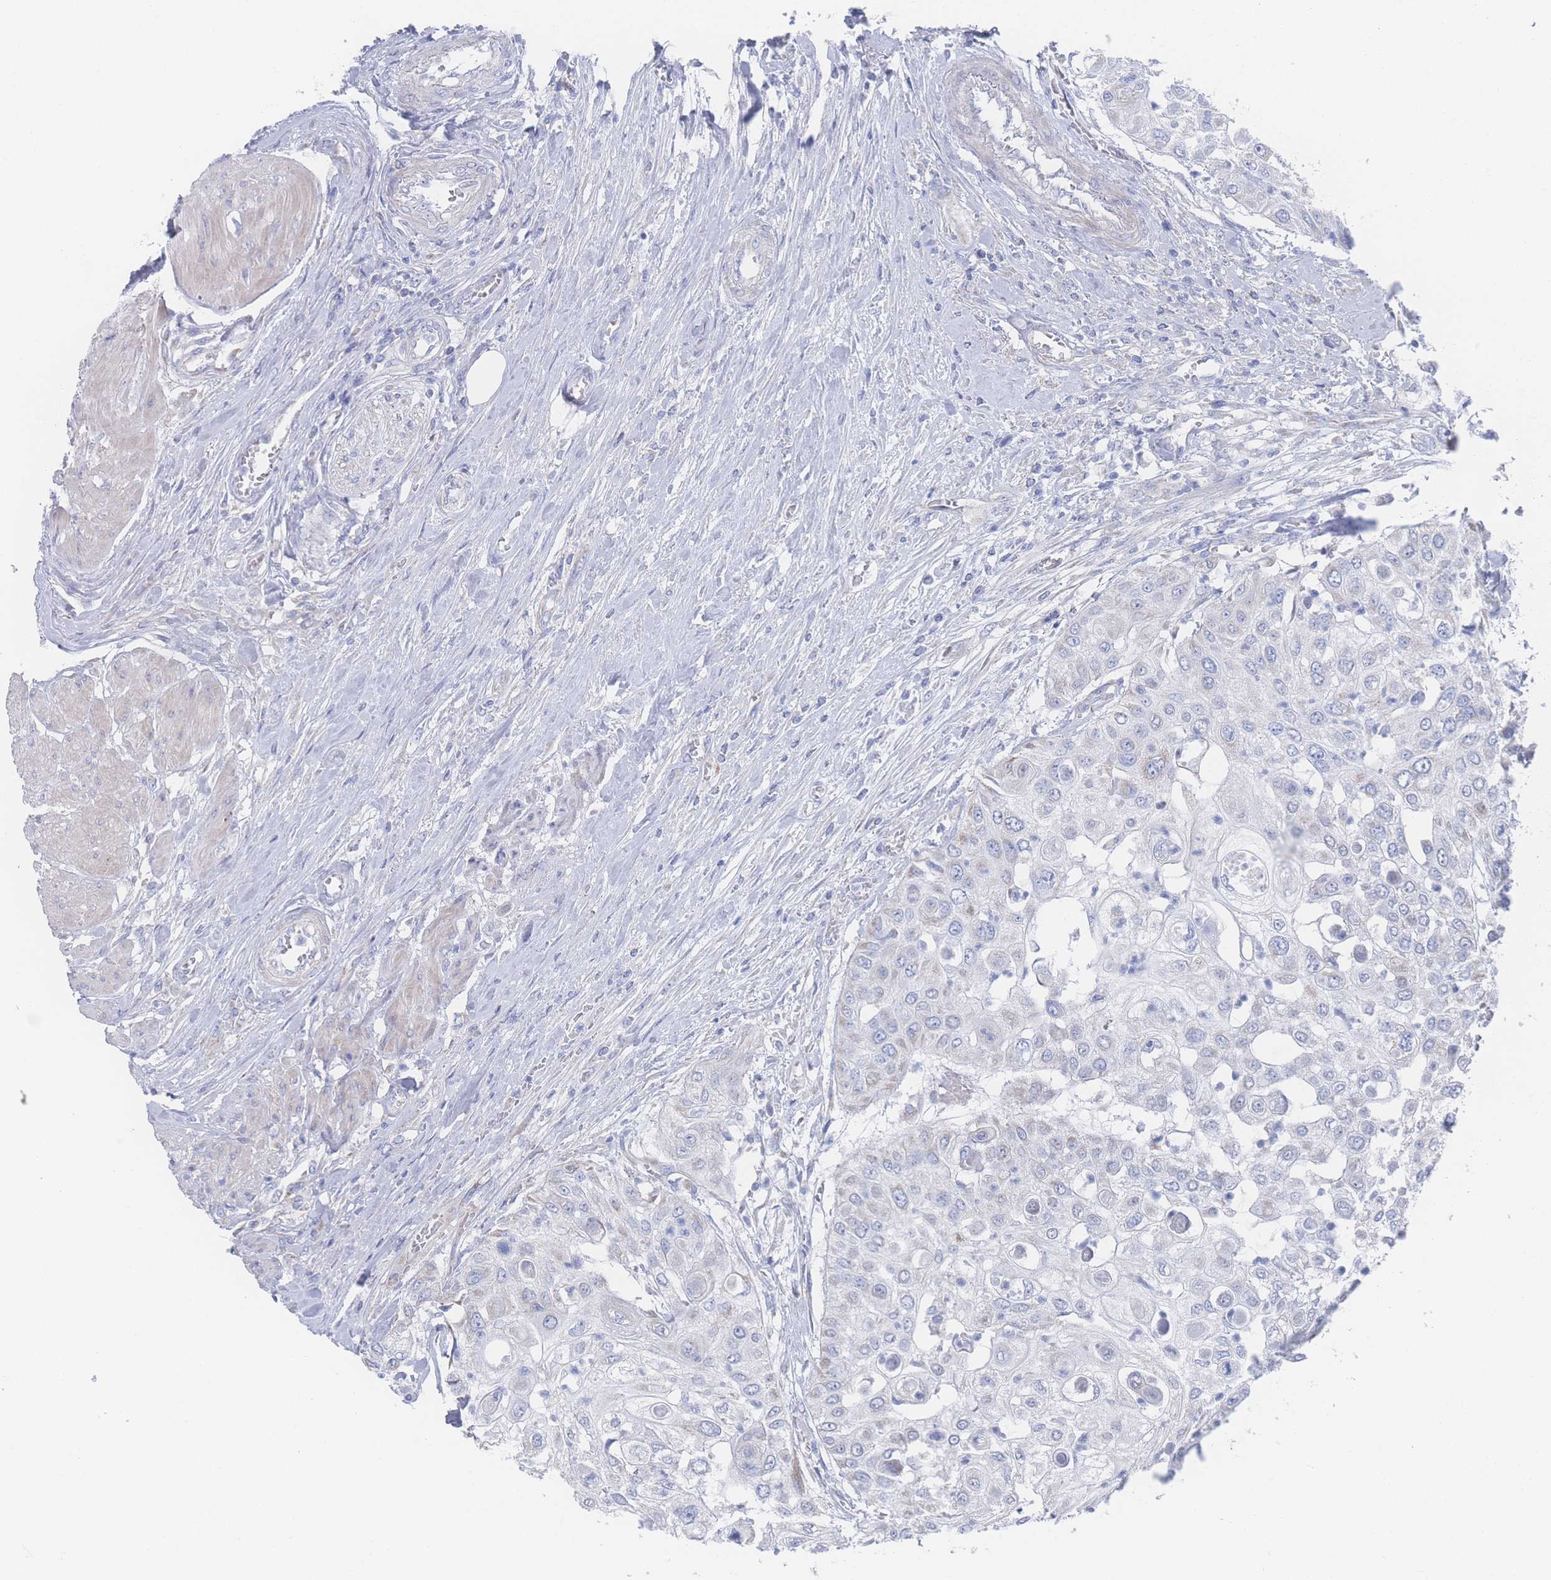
{"staining": {"intensity": "negative", "quantity": "none", "location": "none"}, "tissue": "urothelial cancer", "cell_type": "Tumor cells", "image_type": "cancer", "snomed": [{"axis": "morphology", "description": "Urothelial carcinoma, High grade"}, {"axis": "topography", "description": "Urinary bladder"}], "caption": "IHC of human urothelial cancer shows no staining in tumor cells.", "gene": "SNPH", "patient": {"sex": "female", "age": 79}}